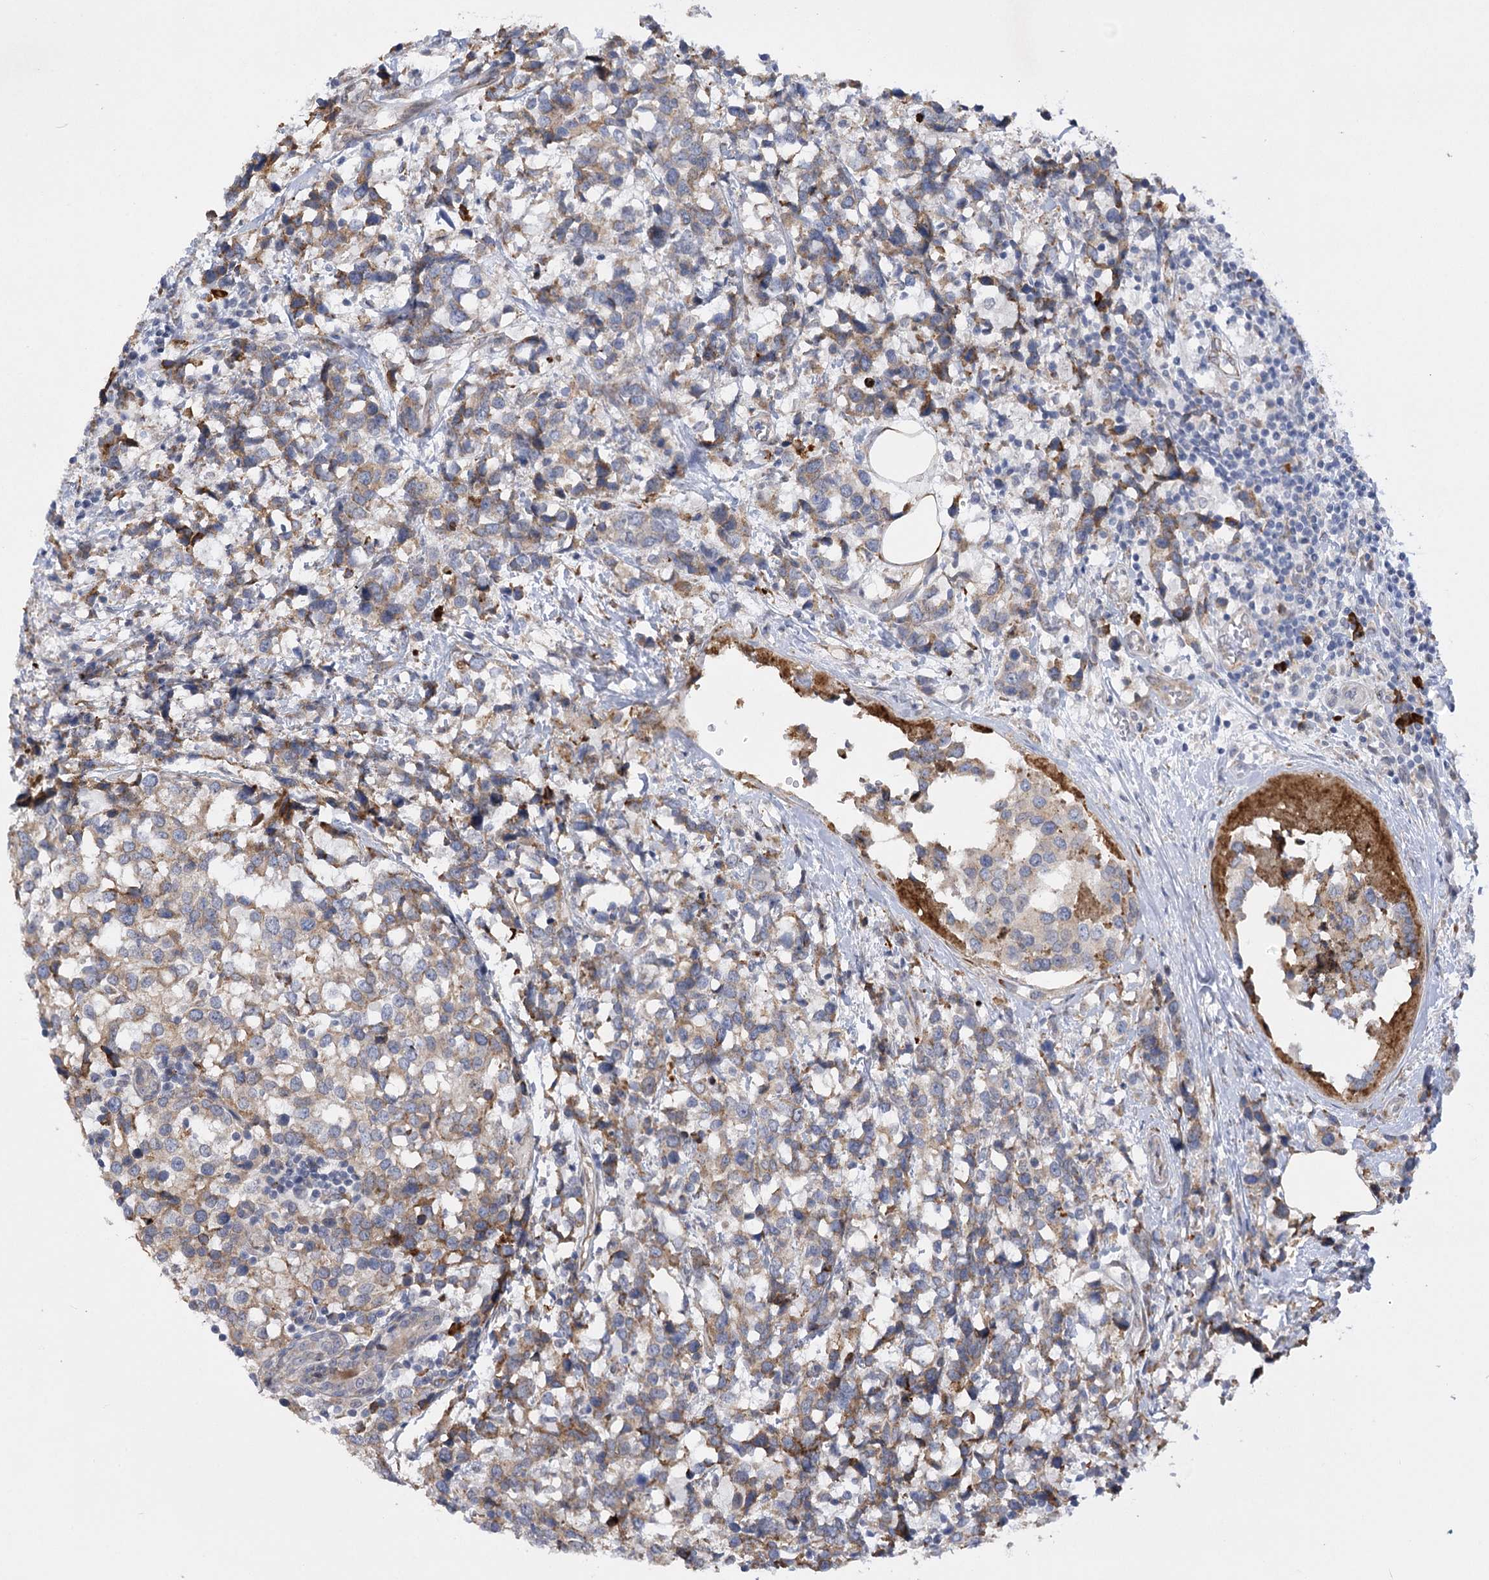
{"staining": {"intensity": "weak", "quantity": "<25%", "location": "cytoplasmic/membranous"}, "tissue": "breast cancer", "cell_type": "Tumor cells", "image_type": "cancer", "snomed": [{"axis": "morphology", "description": "Lobular carcinoma"}, {"axis": "topography", "description": "Breast"}], "caption": "IHC histopathology image of neoplastic tissue: human breast cancer (lobular carcinoma) stained with DAB demonstrates no significant protein positivity in tumor cells.", "gene": "NCKAP5", "patient": {"sex": "female", "age": 59}}